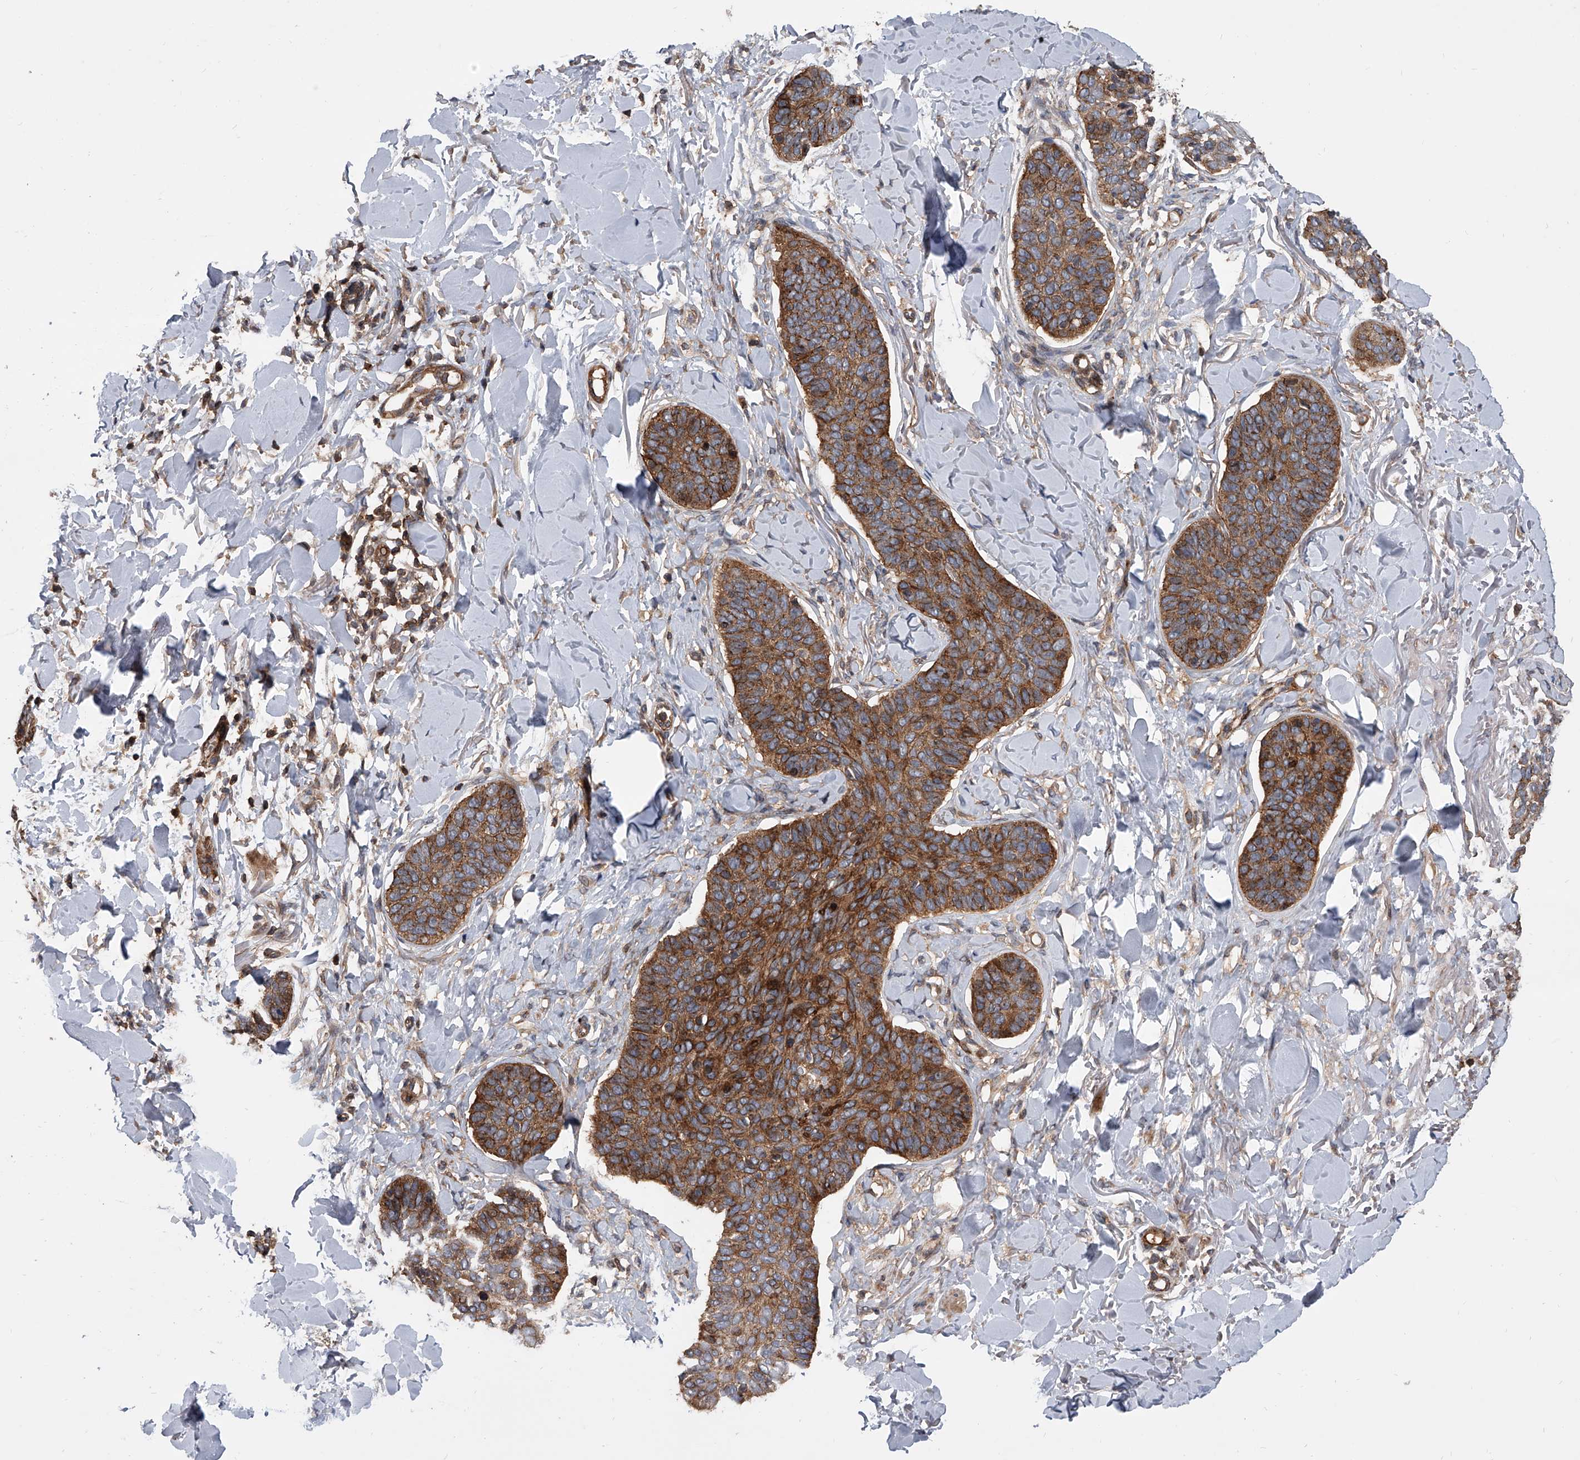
{"staining": {"intensity": "strong", "quantity": ">75%", "location": "cytoplasmic/membranous"}, "tissue": "skin cancer", "cell_type": "Tumor cells", "image_type": "cancer", "snomed": [{"axis": "morphology", "description": "Basal cell carcinoma"}, {"axis": "topography", "description": "Skin"}], "caption": "Human skin basal cell carcinoma stained with a brown dye exhibits strong cytoplasmic/membranous positive expression in about >75% of tumor cells.", "gene": "USP47", "patient": {"sex": "male", "age": 85}}